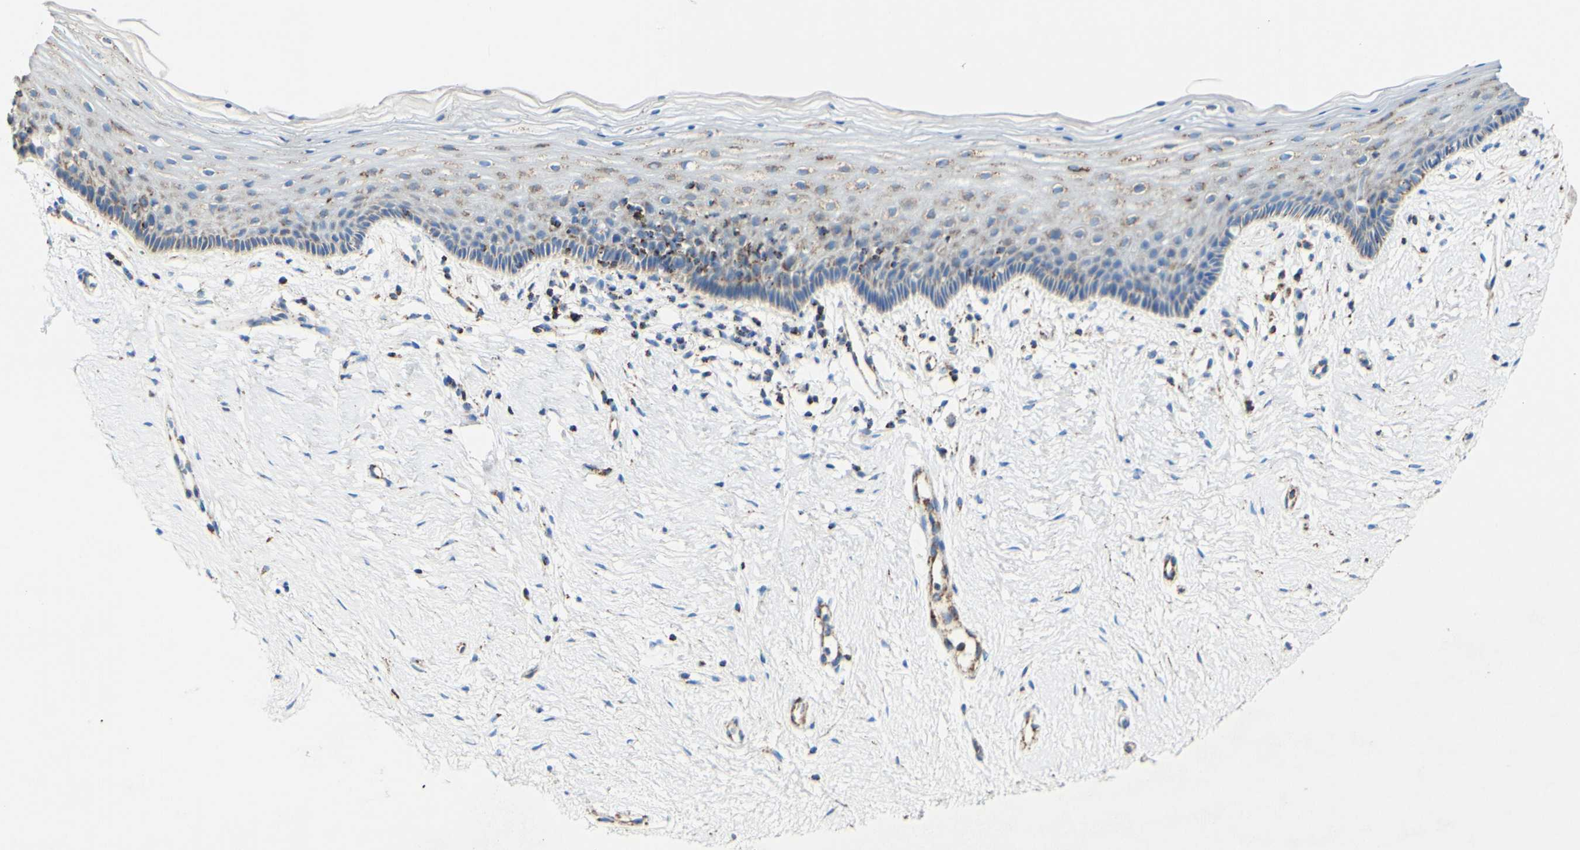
{"staining": {"intensity": "weak", "quantity": "<25%", "location": "cytoplasmic/membranous"}, "tissue": "vagina", "cell_type": "Squamous epithelial cells", "image_type": "normal", "snomed": [{"axis": "morphology", "description": "Normal tissue, NOS"}, {"axis": "topography", "description": "Vagina"}], "caption": "The micrograph displays no staining of squamous epithelial cells in unremarkable vagina. (DAB (3,3'-diaminobenzidine) immunohistochemistry (IHC) visualized using brightfield microscopy, high magnification).", "gene": "OXCT1", "patient": {"sex": "female", "age": 44}}